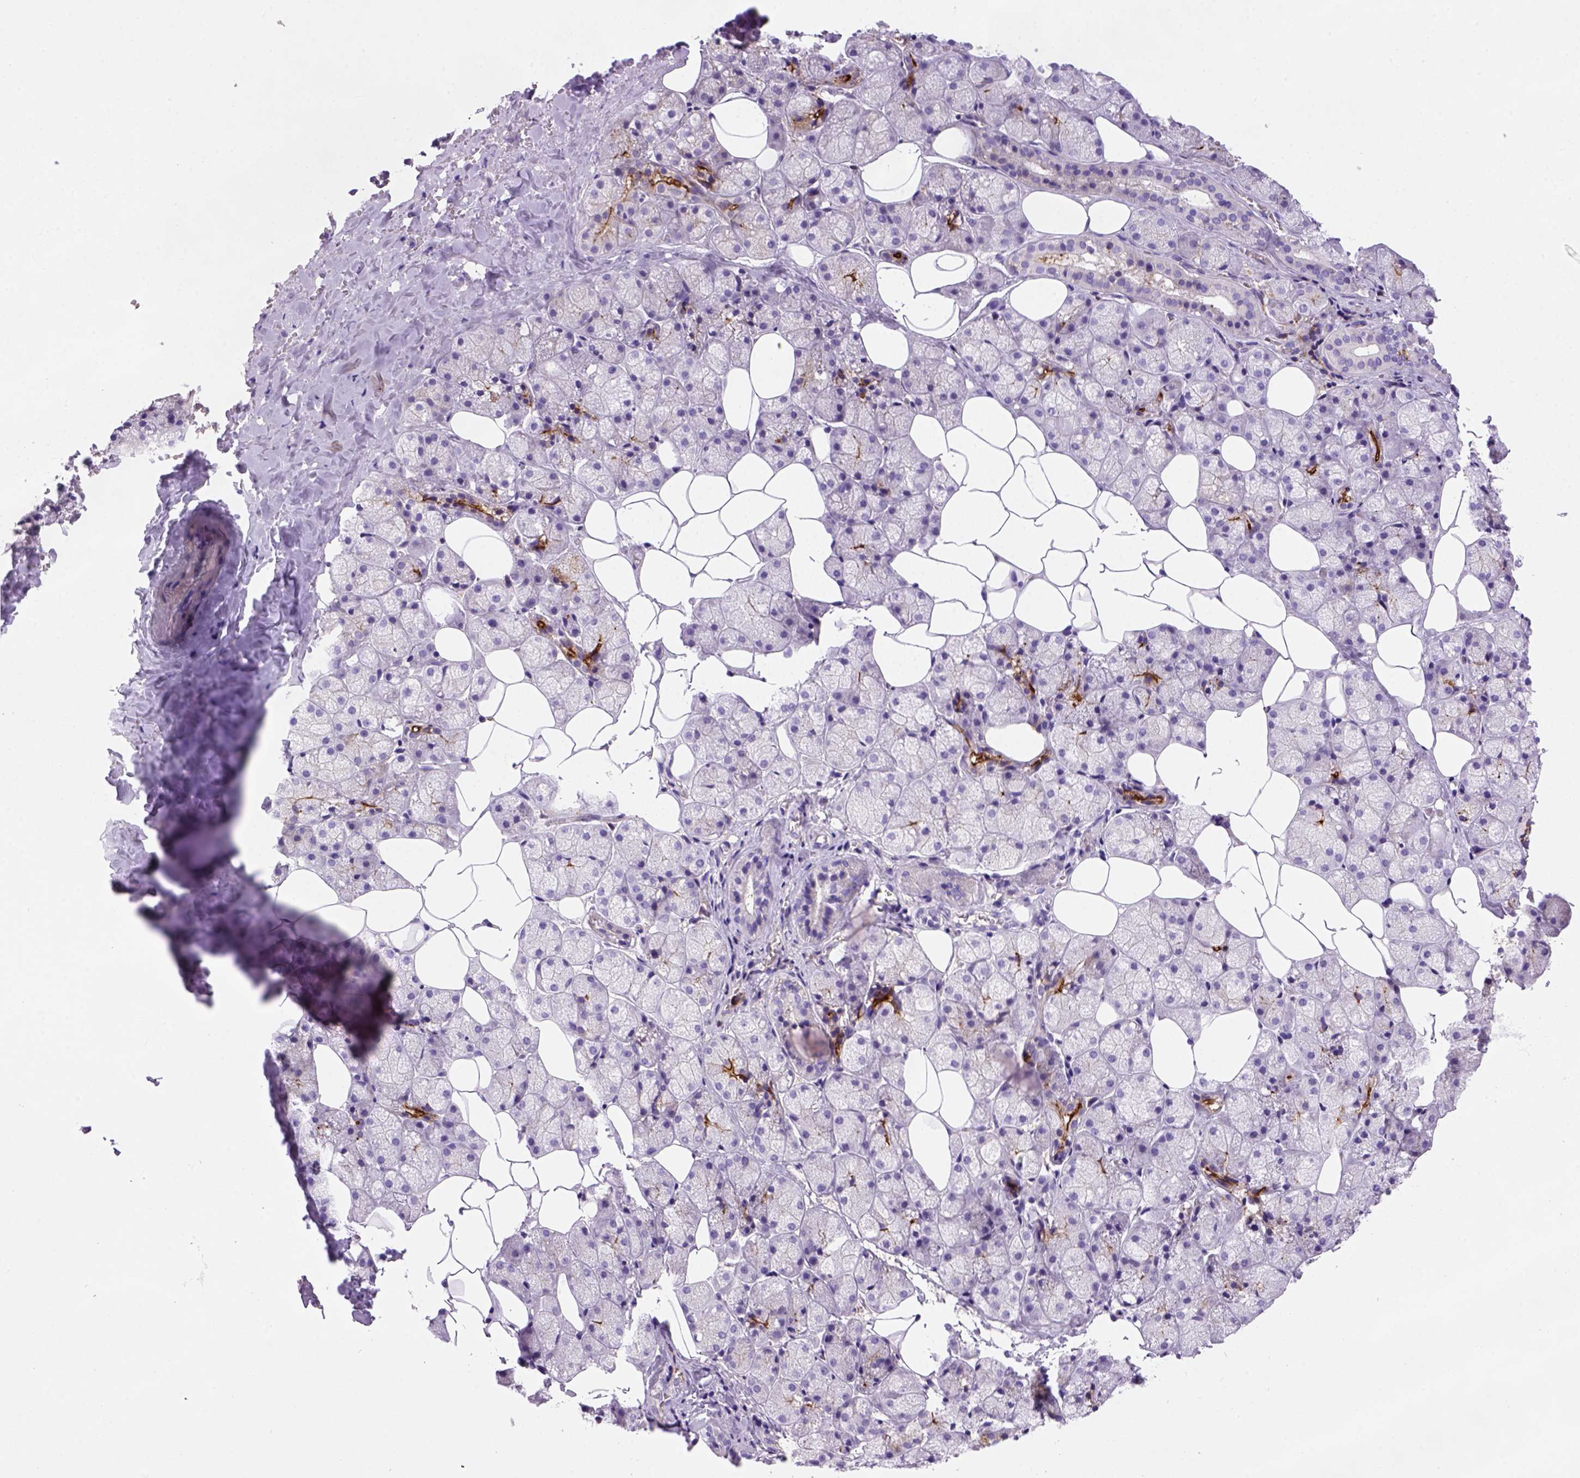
{"staining": {"intensity": "strong", "quantity": "25%-75%", "location": "cytoplasmic/membranous"}, "tissue": "salivary gland", "cell_type": "Glandular cells", "image_type": "normal", "snomed": [{"axis": "morphology", "description": "Normal tissue, NOS"}, {"axis": "topography", "description": "Salivary gland"}], "caption": "Protein staining displays strong cytoplasmic/membranous expression in about 25%-75% of glandular cells in unremarkable salivary gland. (DAB IHC with brightfield microscopy, high magnification).", "gene": "CD14", "patient": {"sex": "male", "age": 38}}